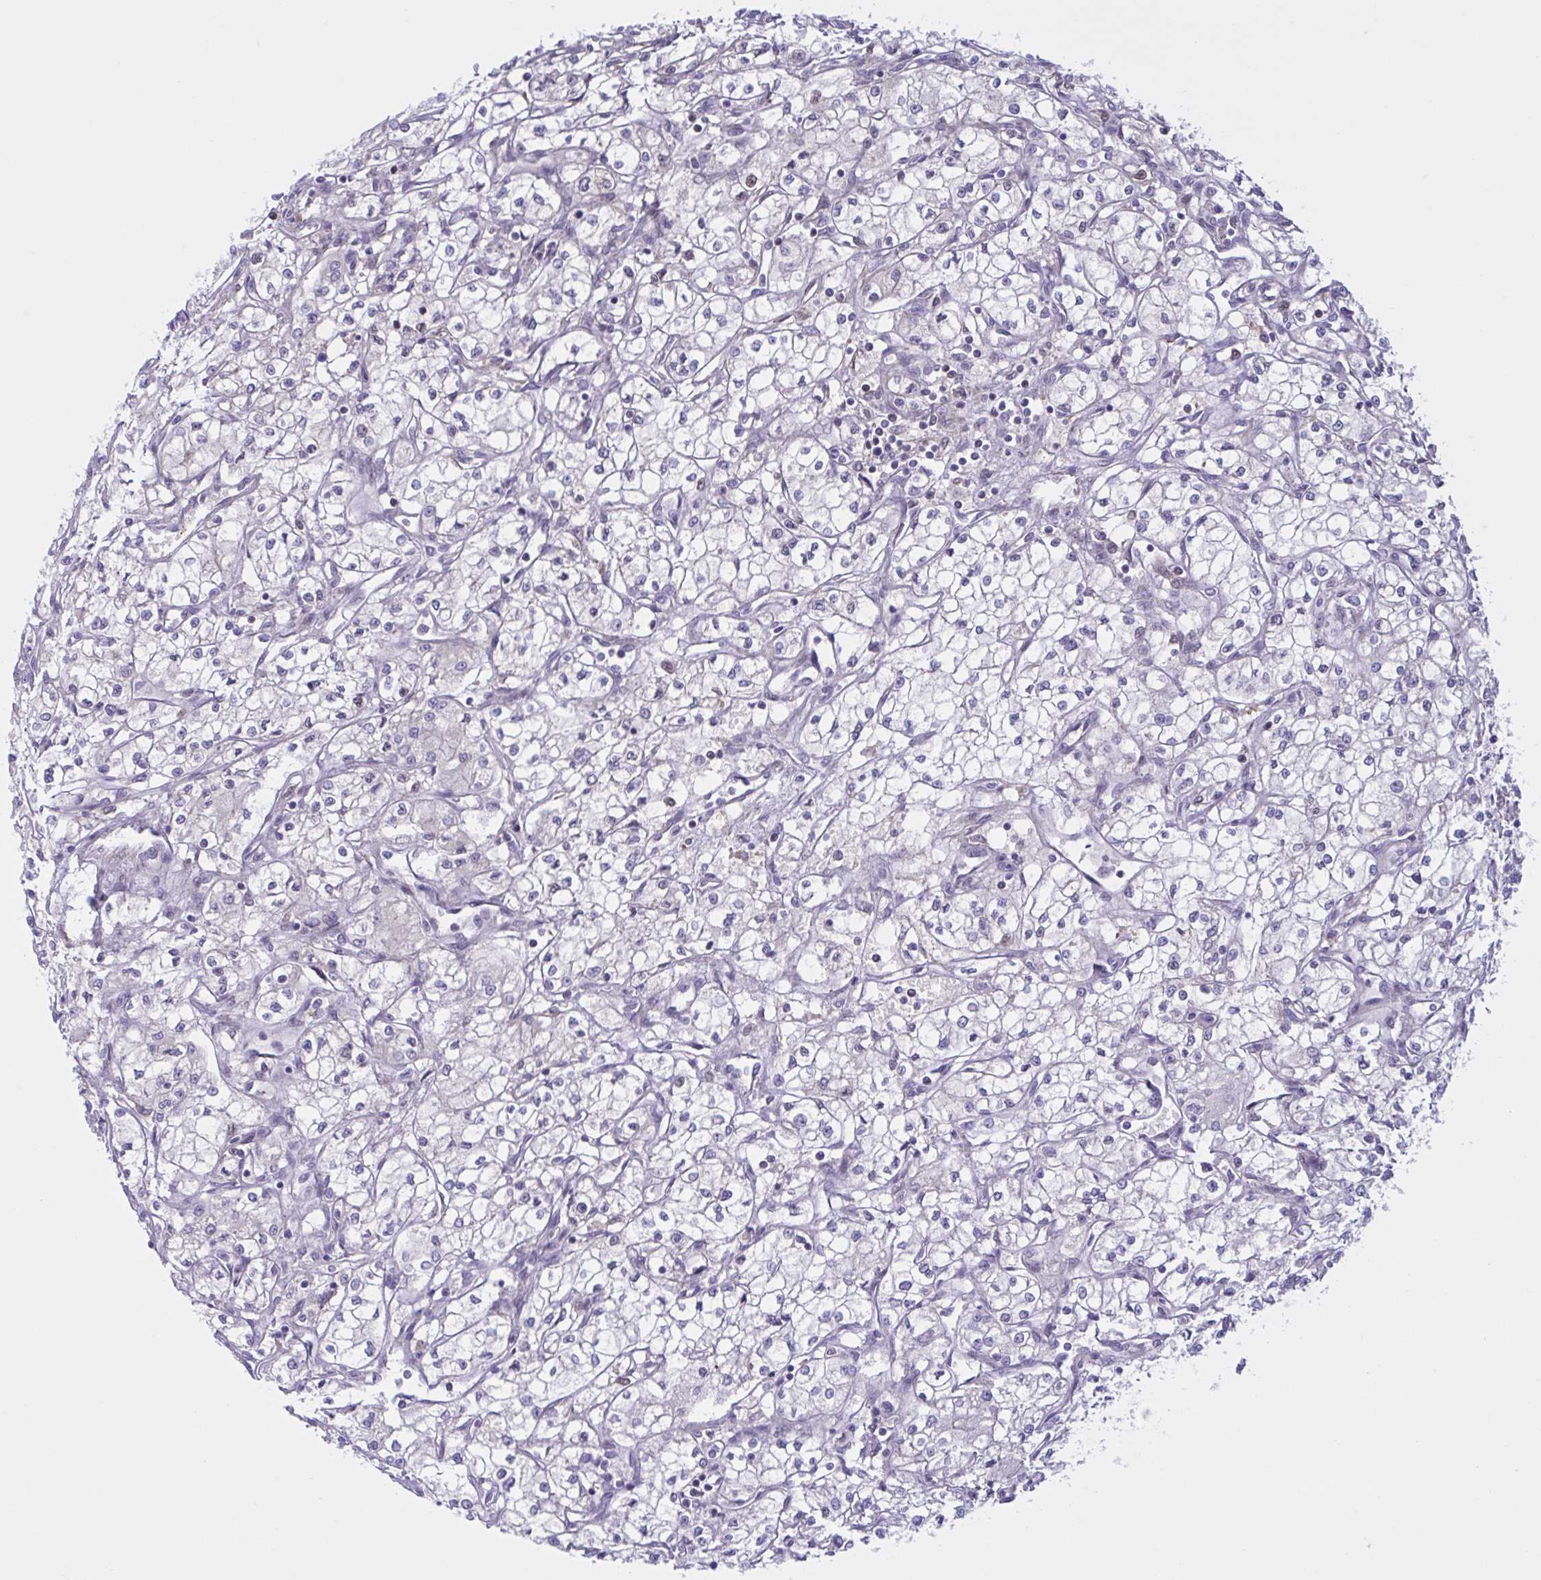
{"staining": {"intensity": "negative", "quantity": "none", "location": "none"}, "tissue": "renal cancer", "cell_type": "Tumor cells", "image_type": "cancer", "snomed": [{"axis": "morphology", "description": "Adenocarcinoma, NOS"}, {"axis": "topography", "description": "Kidney"}], "caption": "Renal adenocarcinoma stained for a protein using IHC exhibits no positivity tumor cells.", "gene": "VWC2", "patient": {"sex": "male", "age": 59}}